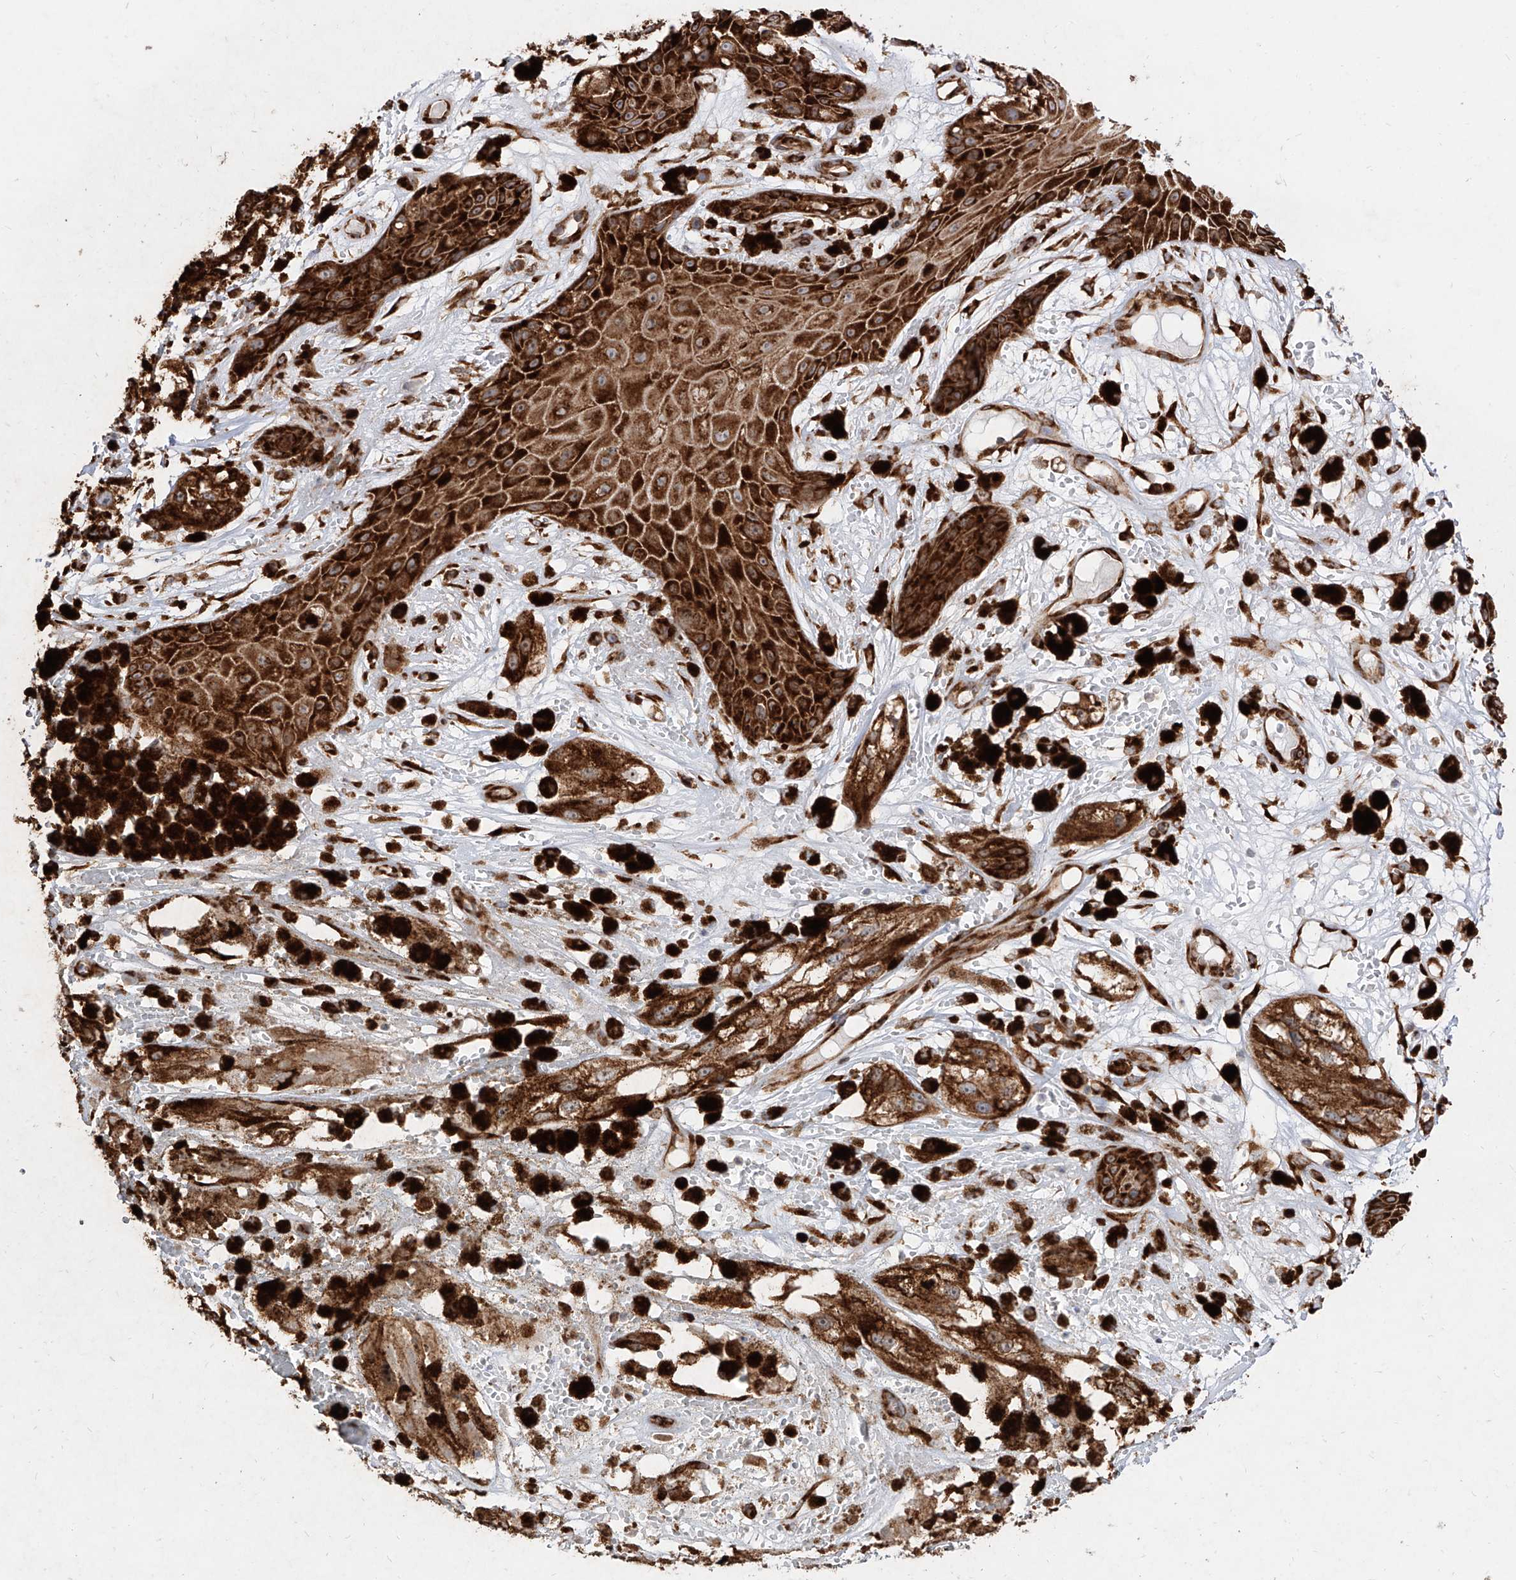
{"staining": {"intensity": "strong", "quantity": ">75%", "location": "cytoplasmic/membranous"}, "tissue": "melanoma", "cell_type": "Tumor cells", "image_type": "cancer", "snomed": [{"axis": "morphology", "description": "Malignant melanoma, NOS"}, {"axis": "topography", "description": "Skin"}], "caption": "Melanoma stained with immunohistochemistry (IHC) displays strong cytoplasmic/membranous expression in approximately >75% of tumor cells.", "gene": "RPS25", "patient": {"sex": "male", "age": 88}}